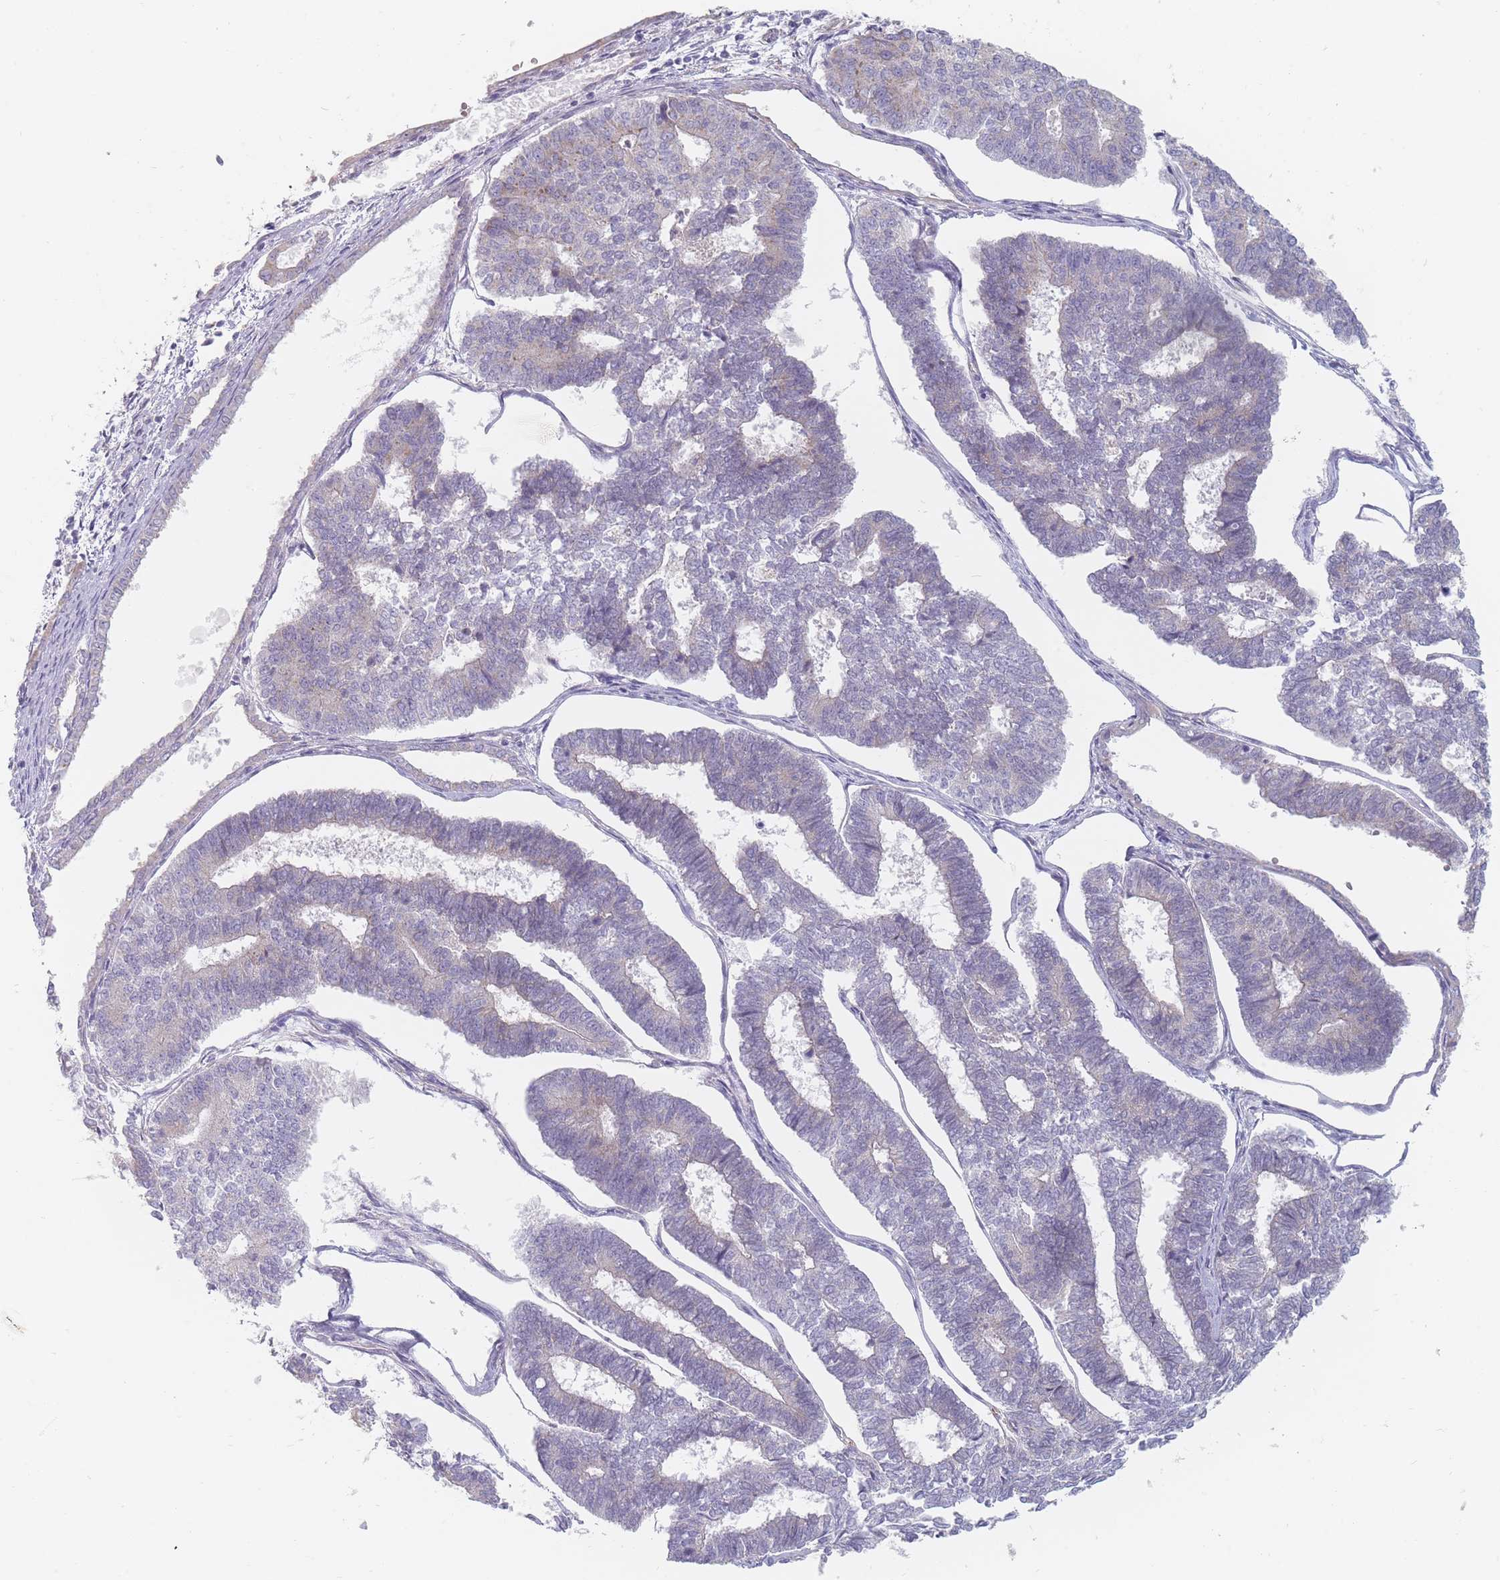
{"staining": {"intensity": "negative", "quantity": "none", "location": "none"}, "tissue": "endometrial cancer", "cell_type": "Tumor cells", "image_type": "cancer", "snomed": [{"axis": "morphology", "description": "Adenocarcinoma, NOS"}, {"axis": "topography", "description": "Endometrium"}], "caption": "Image shows no significant protein expression in tumor cells of endometrial cancer (adenocarcinoma). (Brightfield microscopy of DAB IHC at high magnification).", "gene": "ERBIN", "patient": {"sex": "female", "age": 70}}